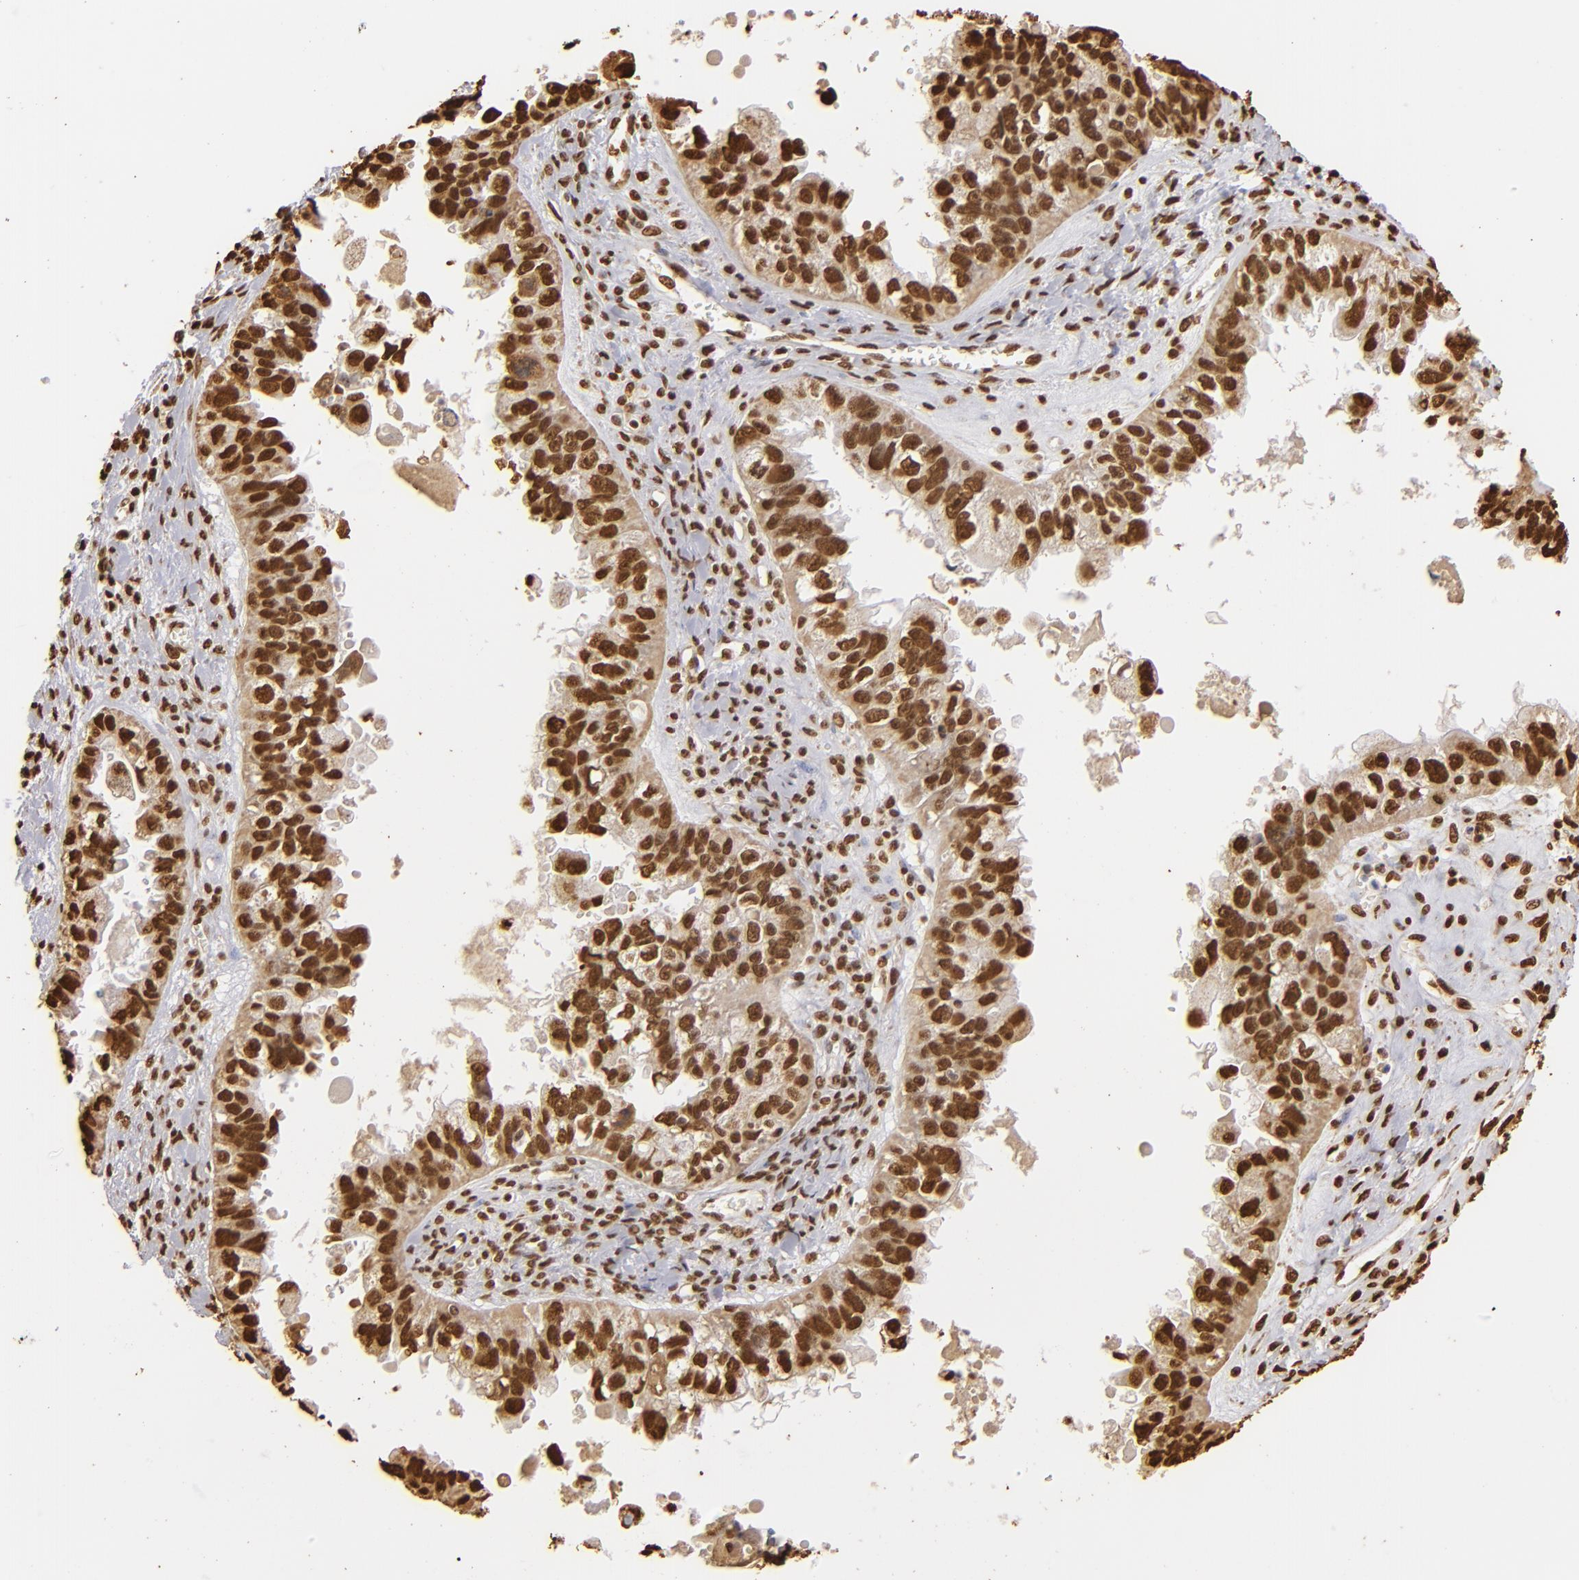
{"staining": {"intensity": "strong", "quantity": ">75%", "location": "nuclear"}, "tissue": "ovarian cancer", "cell_type": "Tumor cells", "image_type": "cancer", "snomed": [{"axis": "morphology", "description": "Carcinoma, endometroid"}, {"axis": "topography", "description": "Ovary"}], "caption": "Immunohistochemistry of human ovarian endometroid carcinoma reveals high levels of strong nuclear positivity in about >75% of tumor cells.", "gene": "ILF3", "patient": {"sex": "female", "age": 85}}